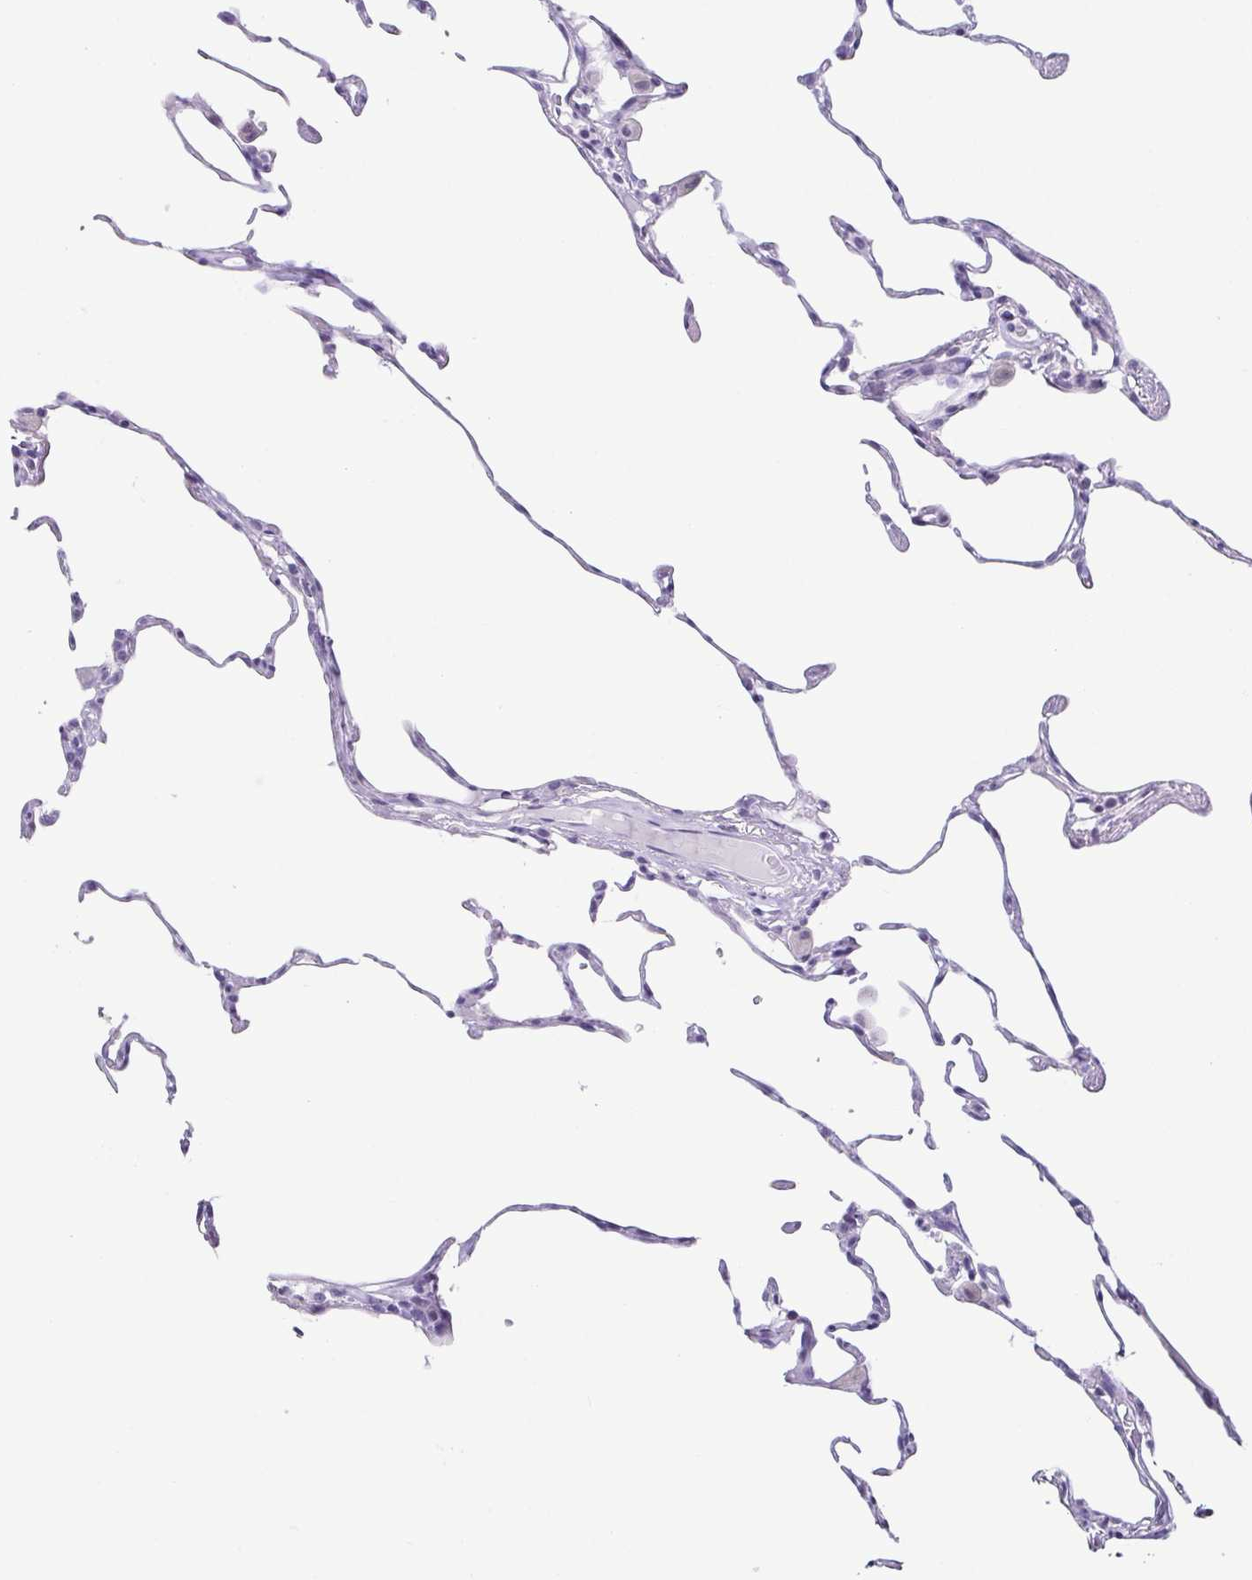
{"staining": {"intensity": "negative", "quantity": "none", "location": "none"}, "tissue": "lung", "cell_type": "Alveolar cells", "image_type": "normal", "snomed": [{"axis": "morphology", "description": "Normal tissue, NOS"}, {"axis": "topography", "description": "Lung"}], "caption": "This is a histopathology image of immunohistochemistry staining of normal lung, which shows no positivity in alveolar cells. The staining is performed using DAB brown chromogen with nuclei counter-stained in using hematoxylin.", "gene": "ESX1", "patient": {"sex": "female", "age": 57}}